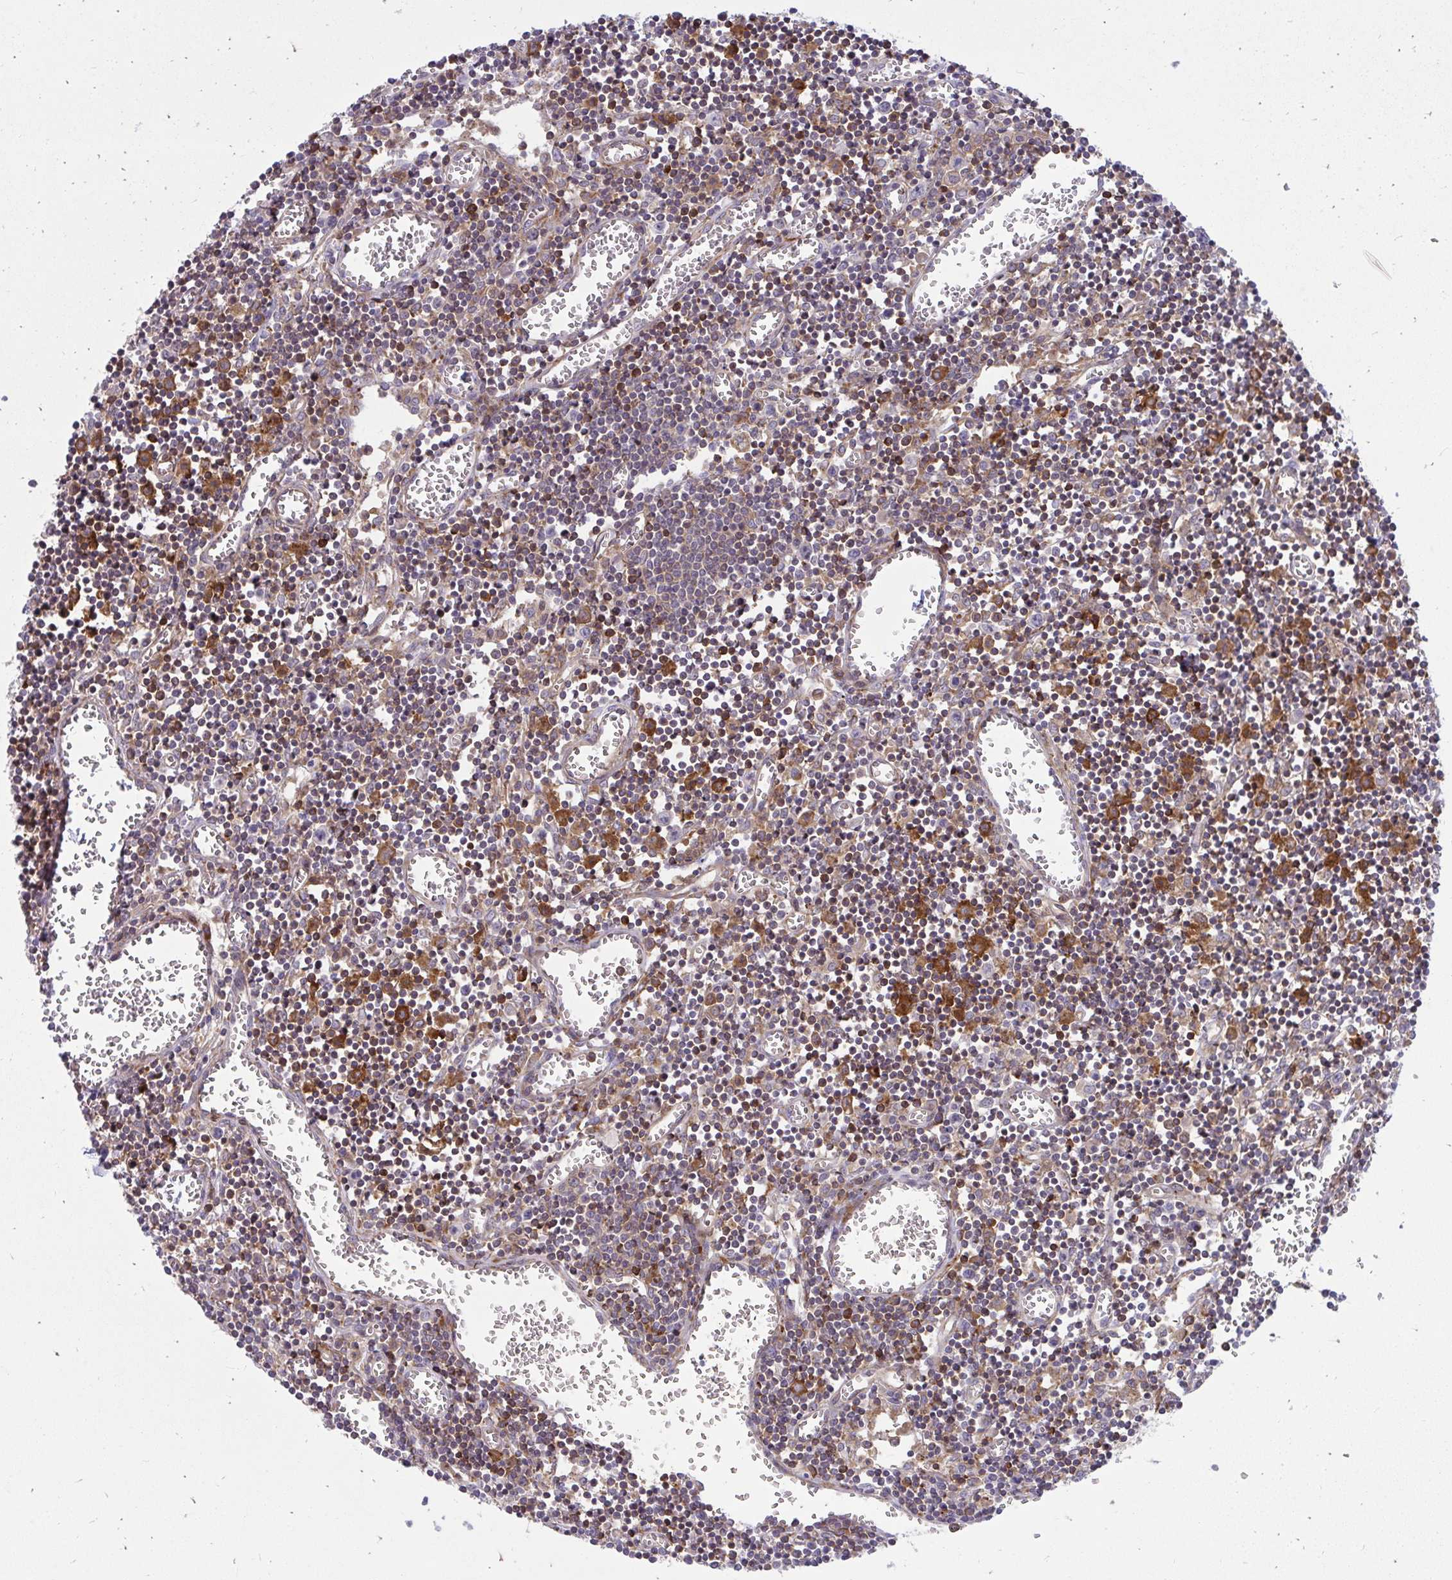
{"staining": {"intensity": "moderate", "quantity": "25%-75%", "location": "cytoplasmic/membranous"}, "tissue": "lymph node", "cell_type": "Germinal center cells", "image_type": "normal", "snomed": [{"axis": "morphology", "description": "Normal tissue, NOS"}, {"axis": "topography", "description": "Lymph node"}], "caption": "This histopathology image exhibits IHC staining of unremarkable lymph node, with medium moderate cytoplasmic/membranous positivity in approximately 25%-75% of germinal center cells.", "gene": "ASAP1", "patient": {"sex": "male", "age": 66}}